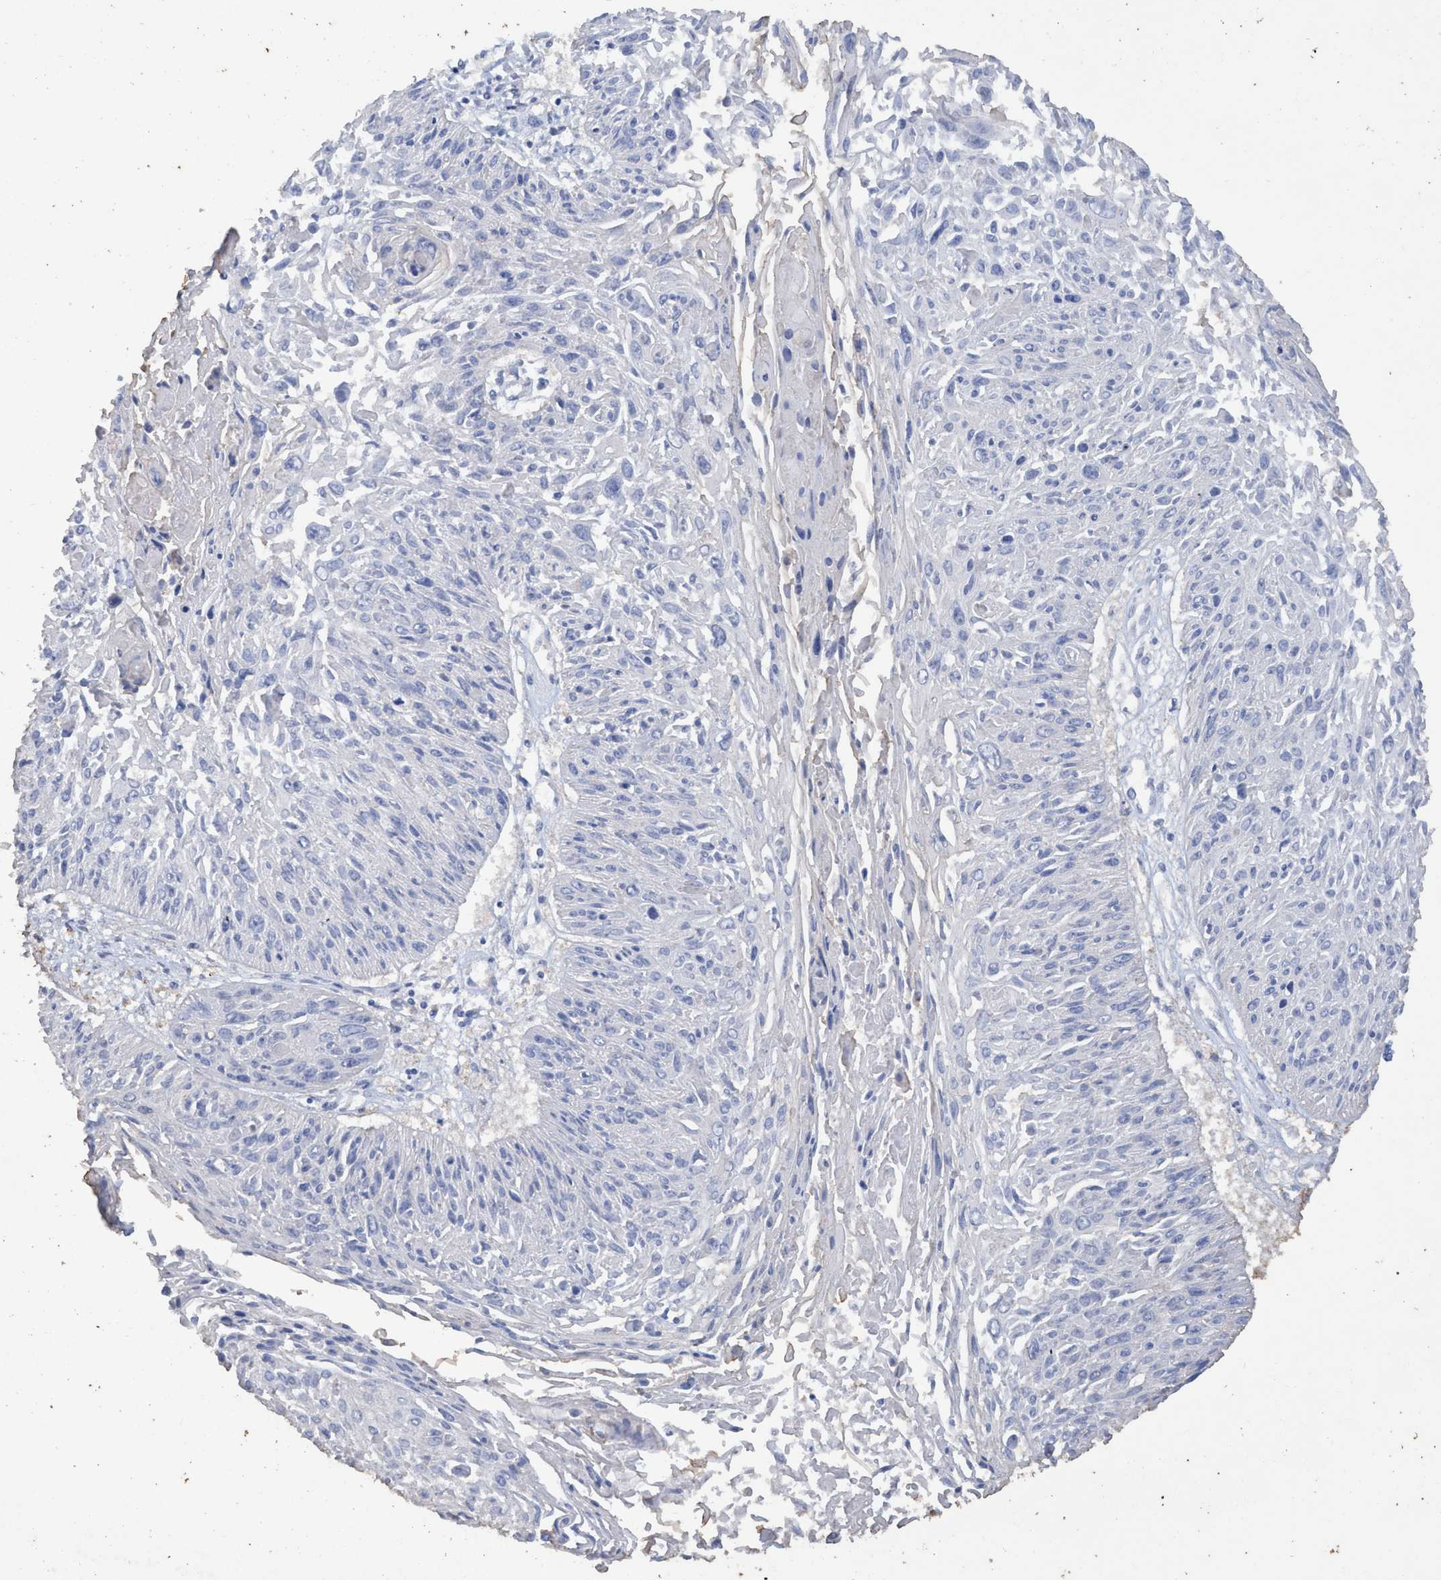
{"staining": {"intensity": "negative", "quantity": "none", "location": "none"}, "tissue": "cervical cancer", "cell_type": "Tumor cells", "image_type": "cancer", "snomed": [{"axis": "morphology", "description": "Squamous cell carcinoma, NOS"}, {"axis": "topography", "description": "Cervix"}], "caption": "There is no significant expression in tumor cells of cervical cancer (squamous cell carcinoma).", "gene": "RSAD1", "patient": {"sex": "female", "age": 51}}